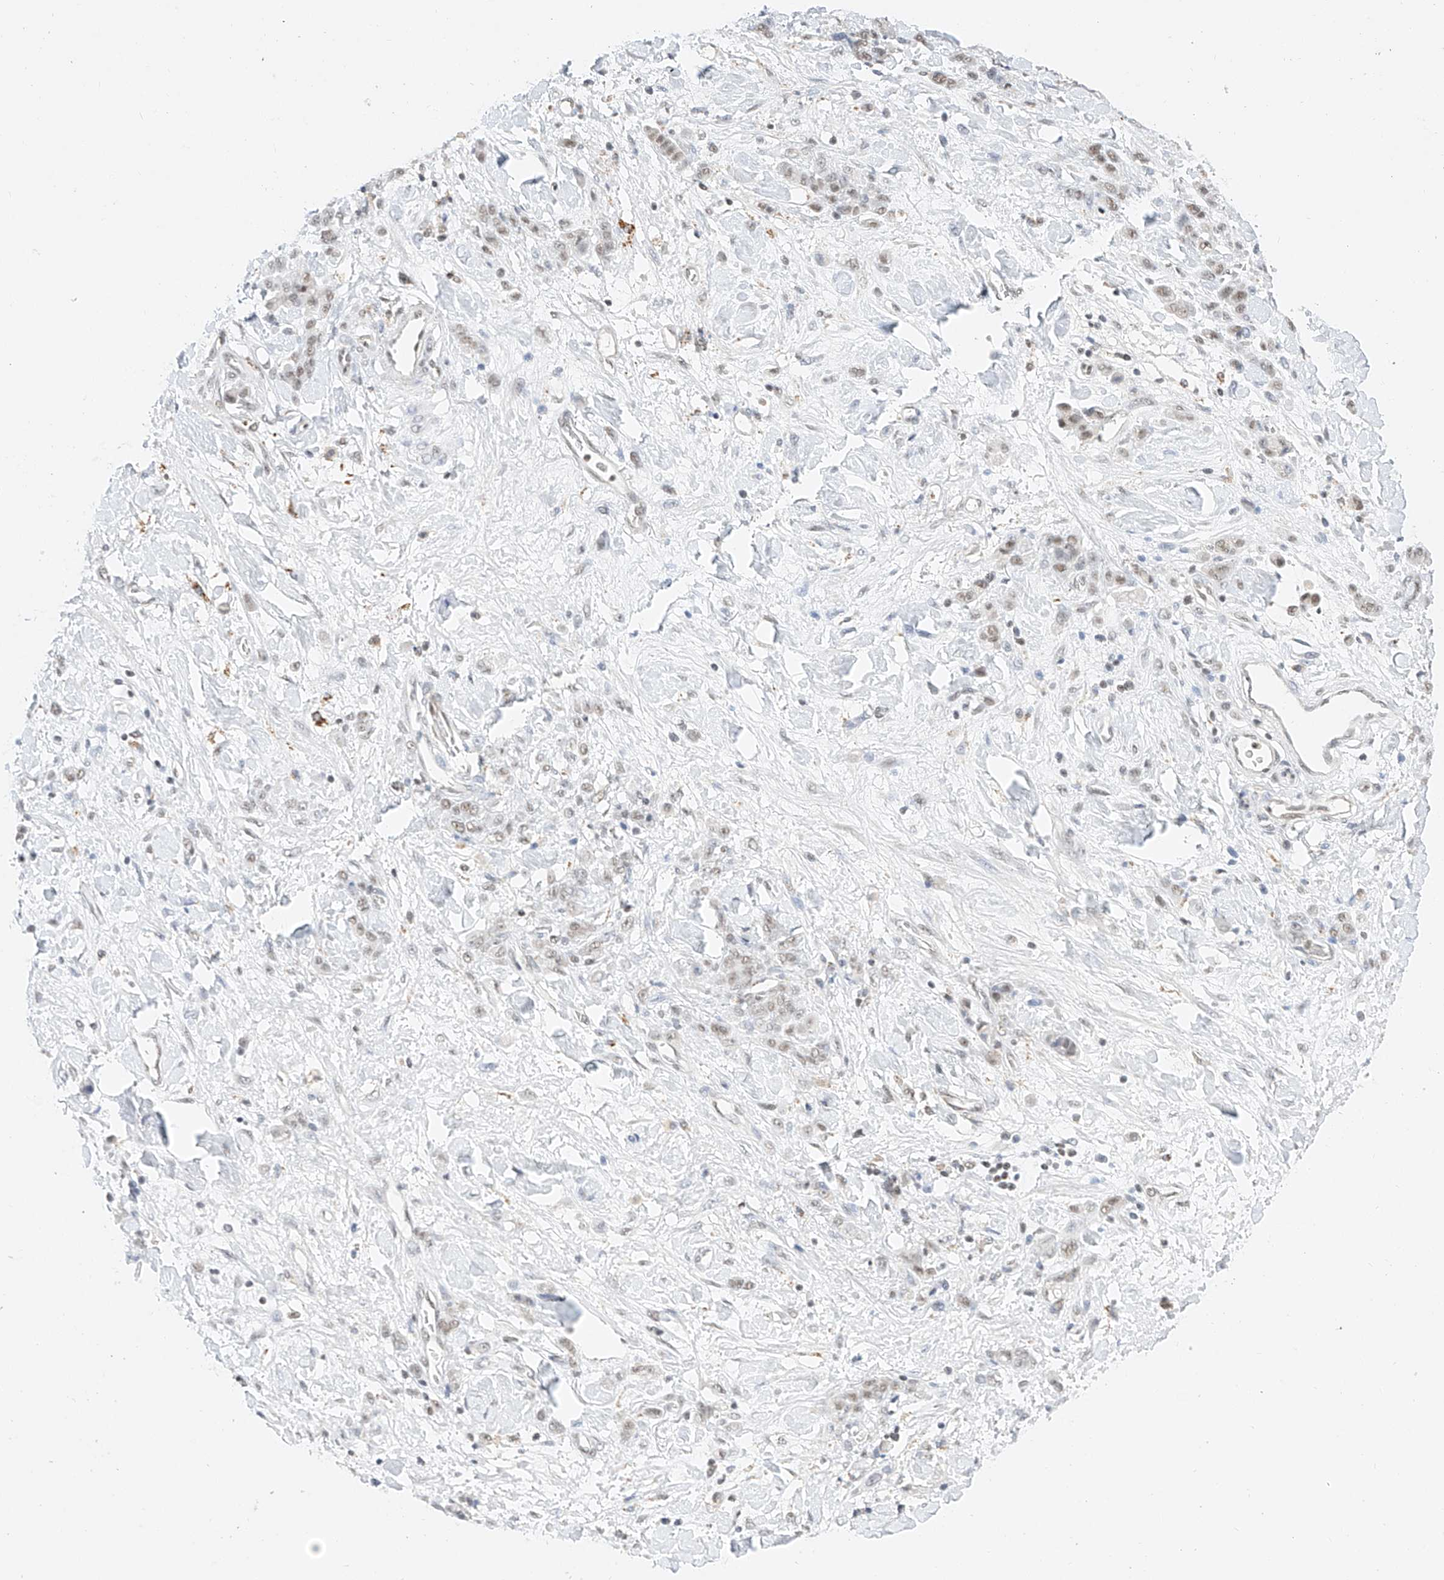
{"staining": {"intensity": "weak", "quantity": "25%-75%", "location": "nuclear"}, "tissue": "stomach cancer", "cell_type": "Tumor cells", "image_type": "cancer", "snomed": [{"axis": "morphology", "description": "Normal tissue, NOS"}, {"axis": "morphology", "description": "Adenocarcinoma, NOS"}, {"axis": "topography", "description": "Stomach"}], "caption": "Protein staining by immunohistochemistry exhibits weak nuclear staining in approximately 25%-75% of tumor cells in stomach cancer (adenocarcinoma). The protein is shown in brown color, while the nuclei are stained blue.", "gene": "NRF1", "patient": {"sex": "male", "age": 82}}